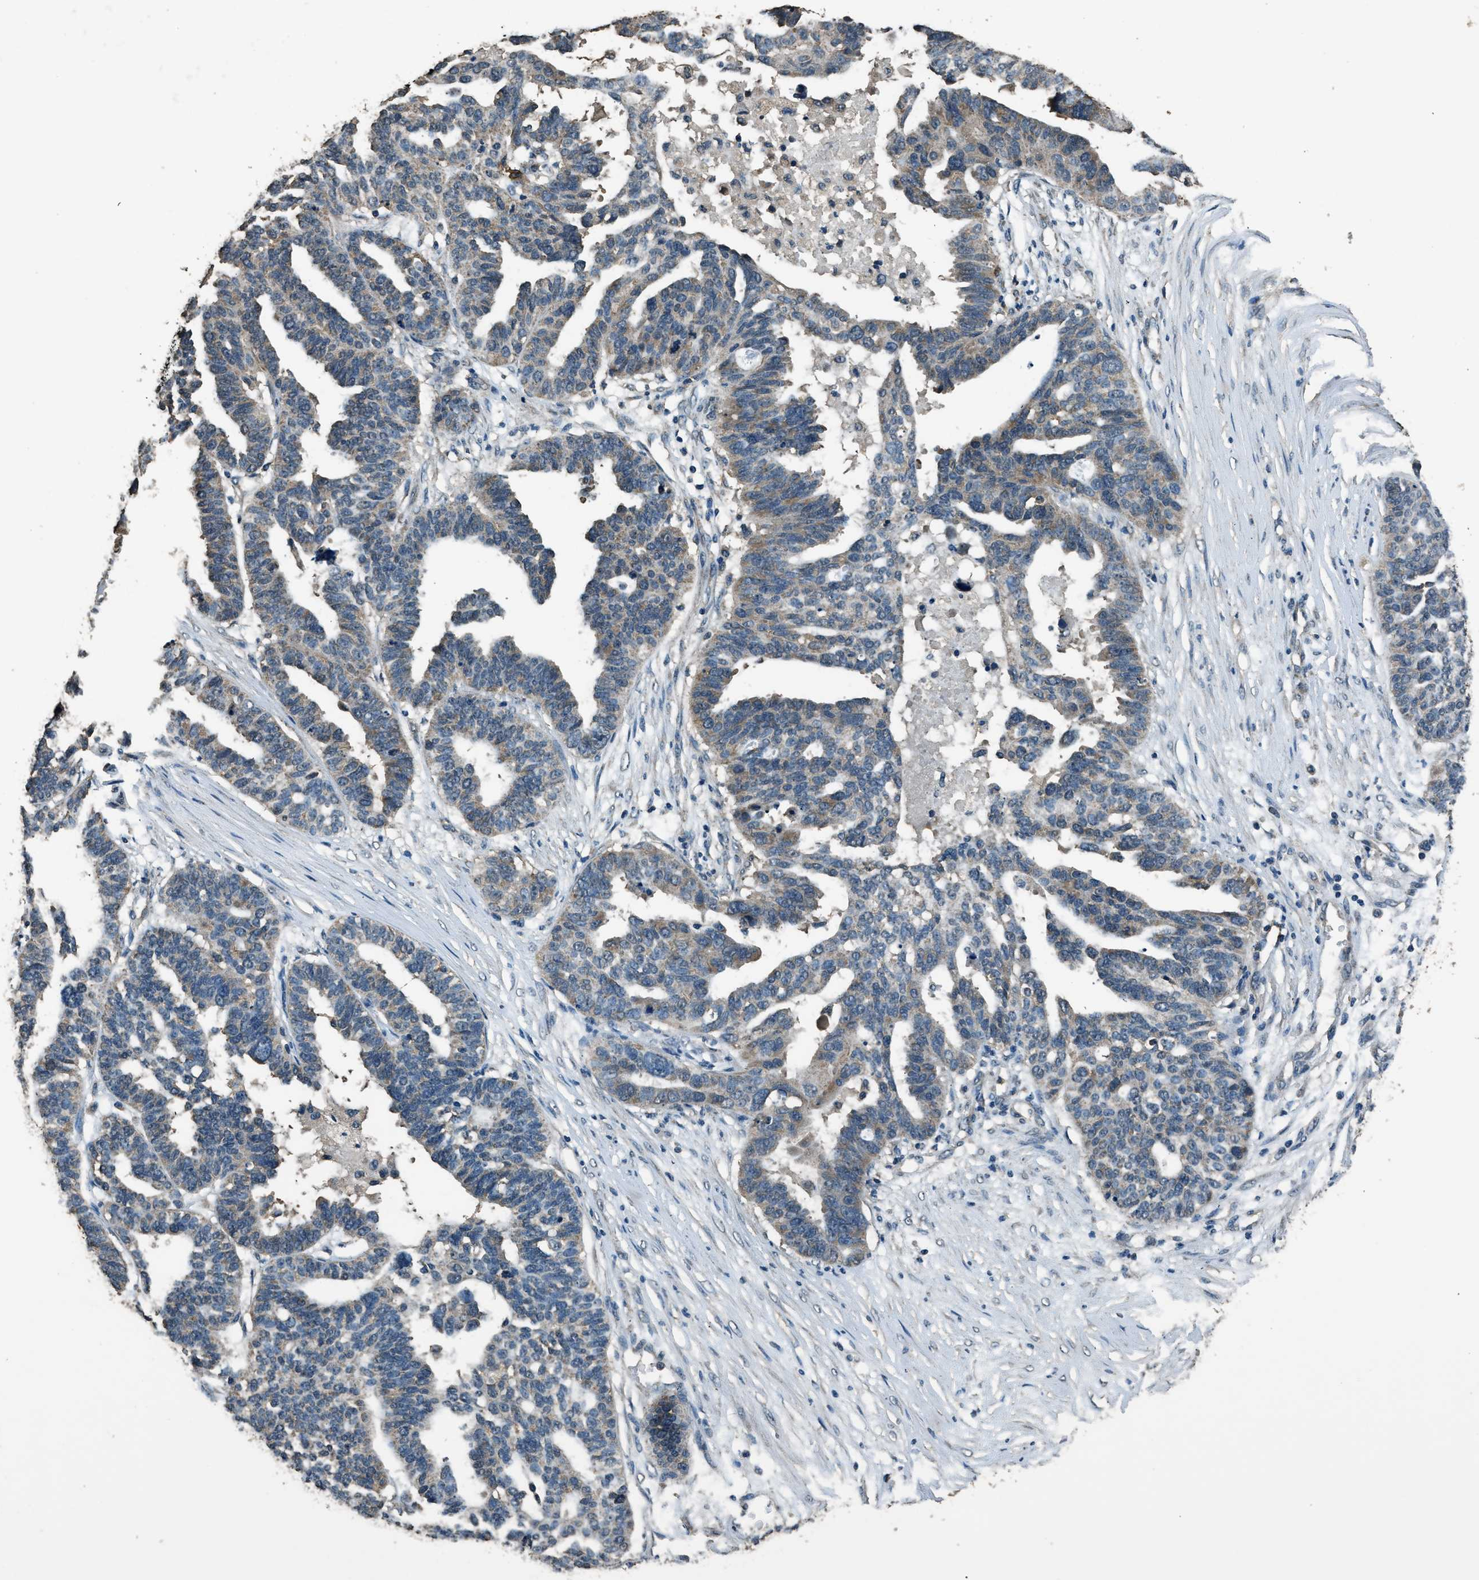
{"staining": {"intensity": "weak", "quantity": "<25%", "location": "cytoplasmic/membranous"}, "tissue": "ovarian cancer", "cell_type": "Tumor cells", "image_type": "cancer", "snomed": [{"axis": "morphology", "description": "Cystadenocarcinoma, serous, NOS"}, {"axis": "topography", "description": "Ovary"}], "caption": "This is a photomicrograph of IHC staining of ovarian cancer, which shows no positivity in tumor cells.", "gene": "SALL3", "patient": {"sex": "female", "age": 59}}